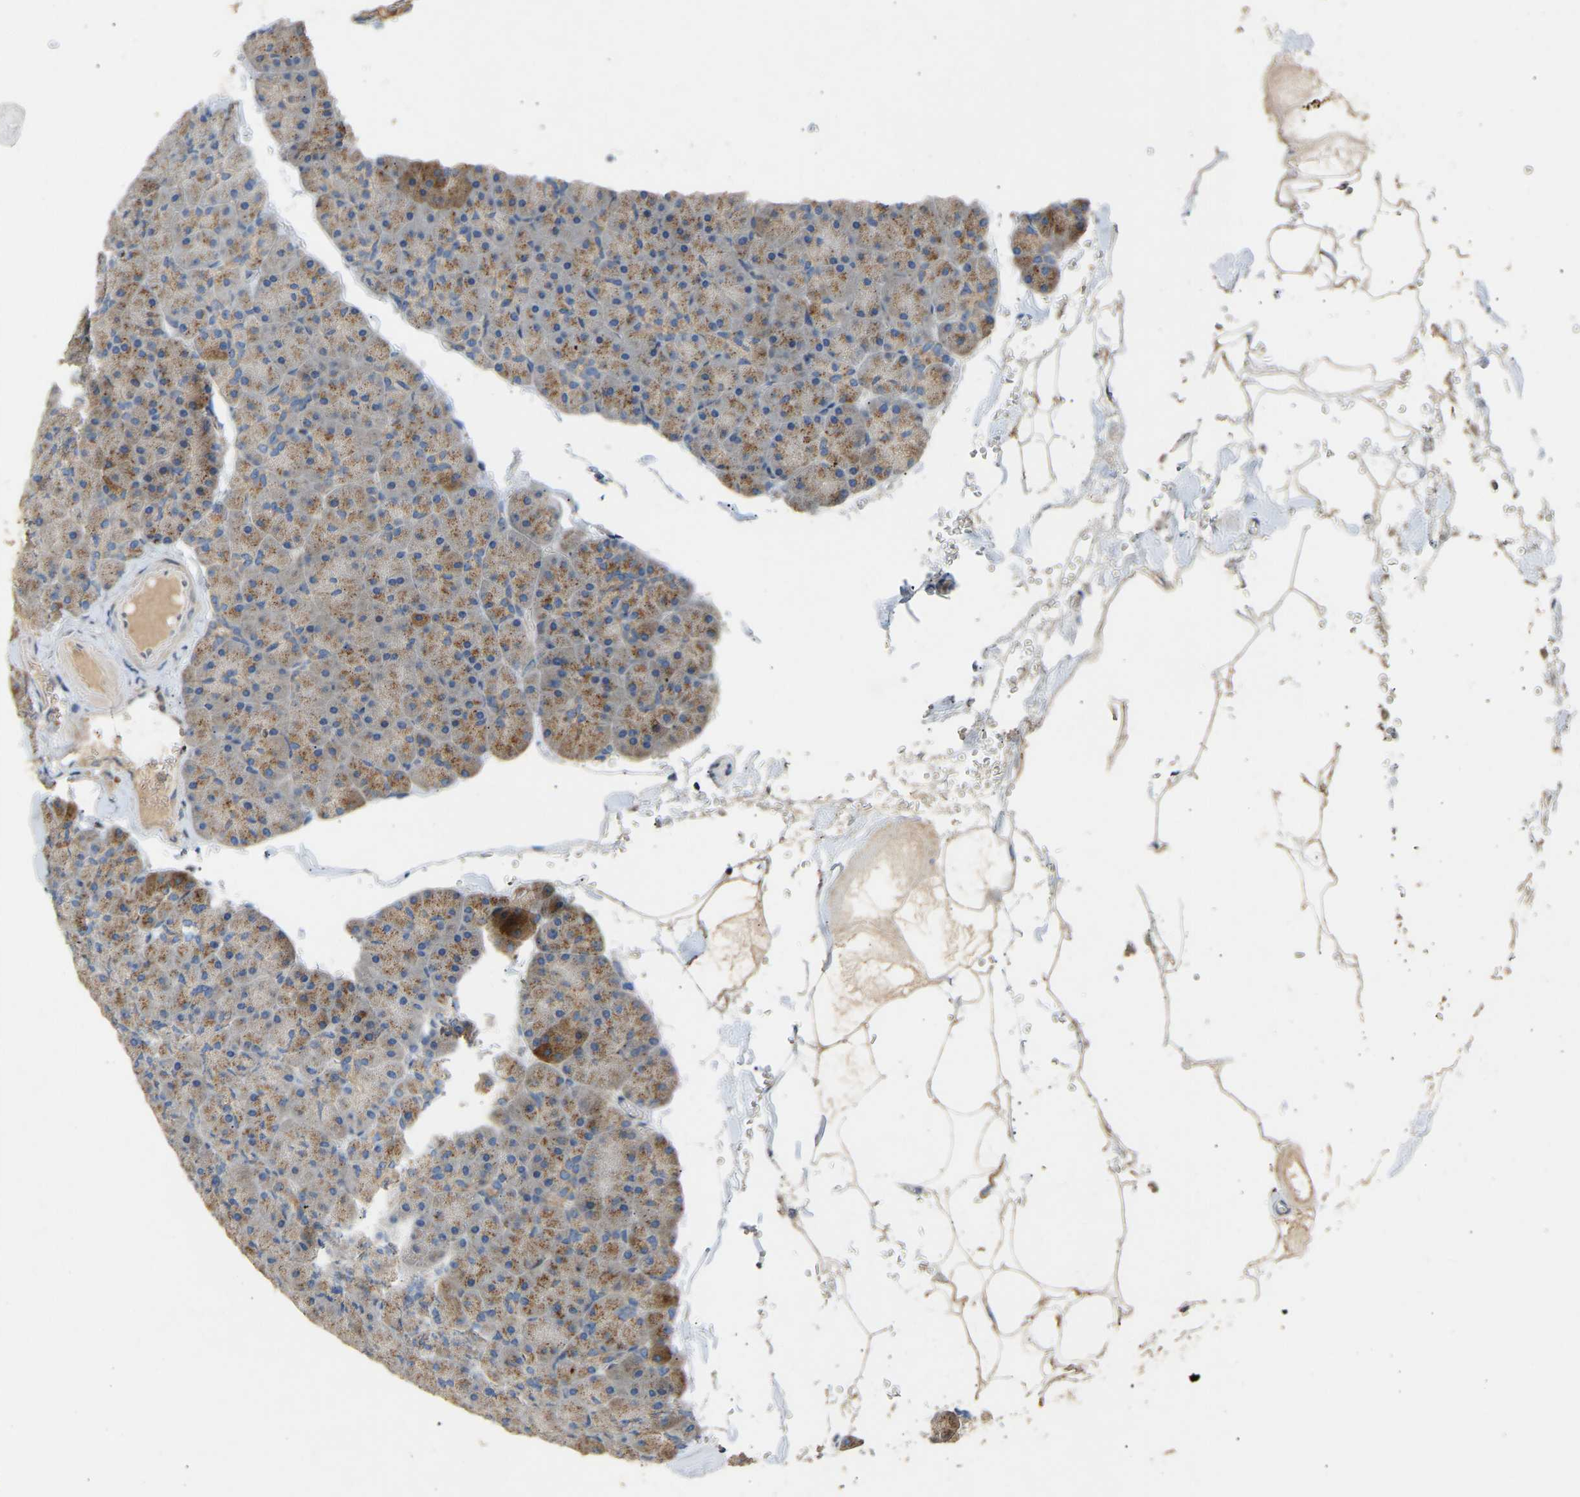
{"staining": {"intensity": "weak", "quantity": "25%-75%", "location": "cytoplasmic/membranous"}, "tissue": "pancreas", "cell_type": "Exocrine glandular cells", "image_type": "normal", "snomed": [{"axis": "morphology", "description": "Normal tissue, NOS"}, {"axis": "topography", "description": "Pancreas"}], "caption": "A histopathology image of human pancreas stained for a protein reveals weak cytoplasmic/membranous brown staining in exocrine glandular cells. The staining is performed using DAB brown chromogen to label protein expression. The nuclei are counter-stained blue using hematoxylin.", "gene": "RGP1", "patient": {"sex": "male", "age": 35}}